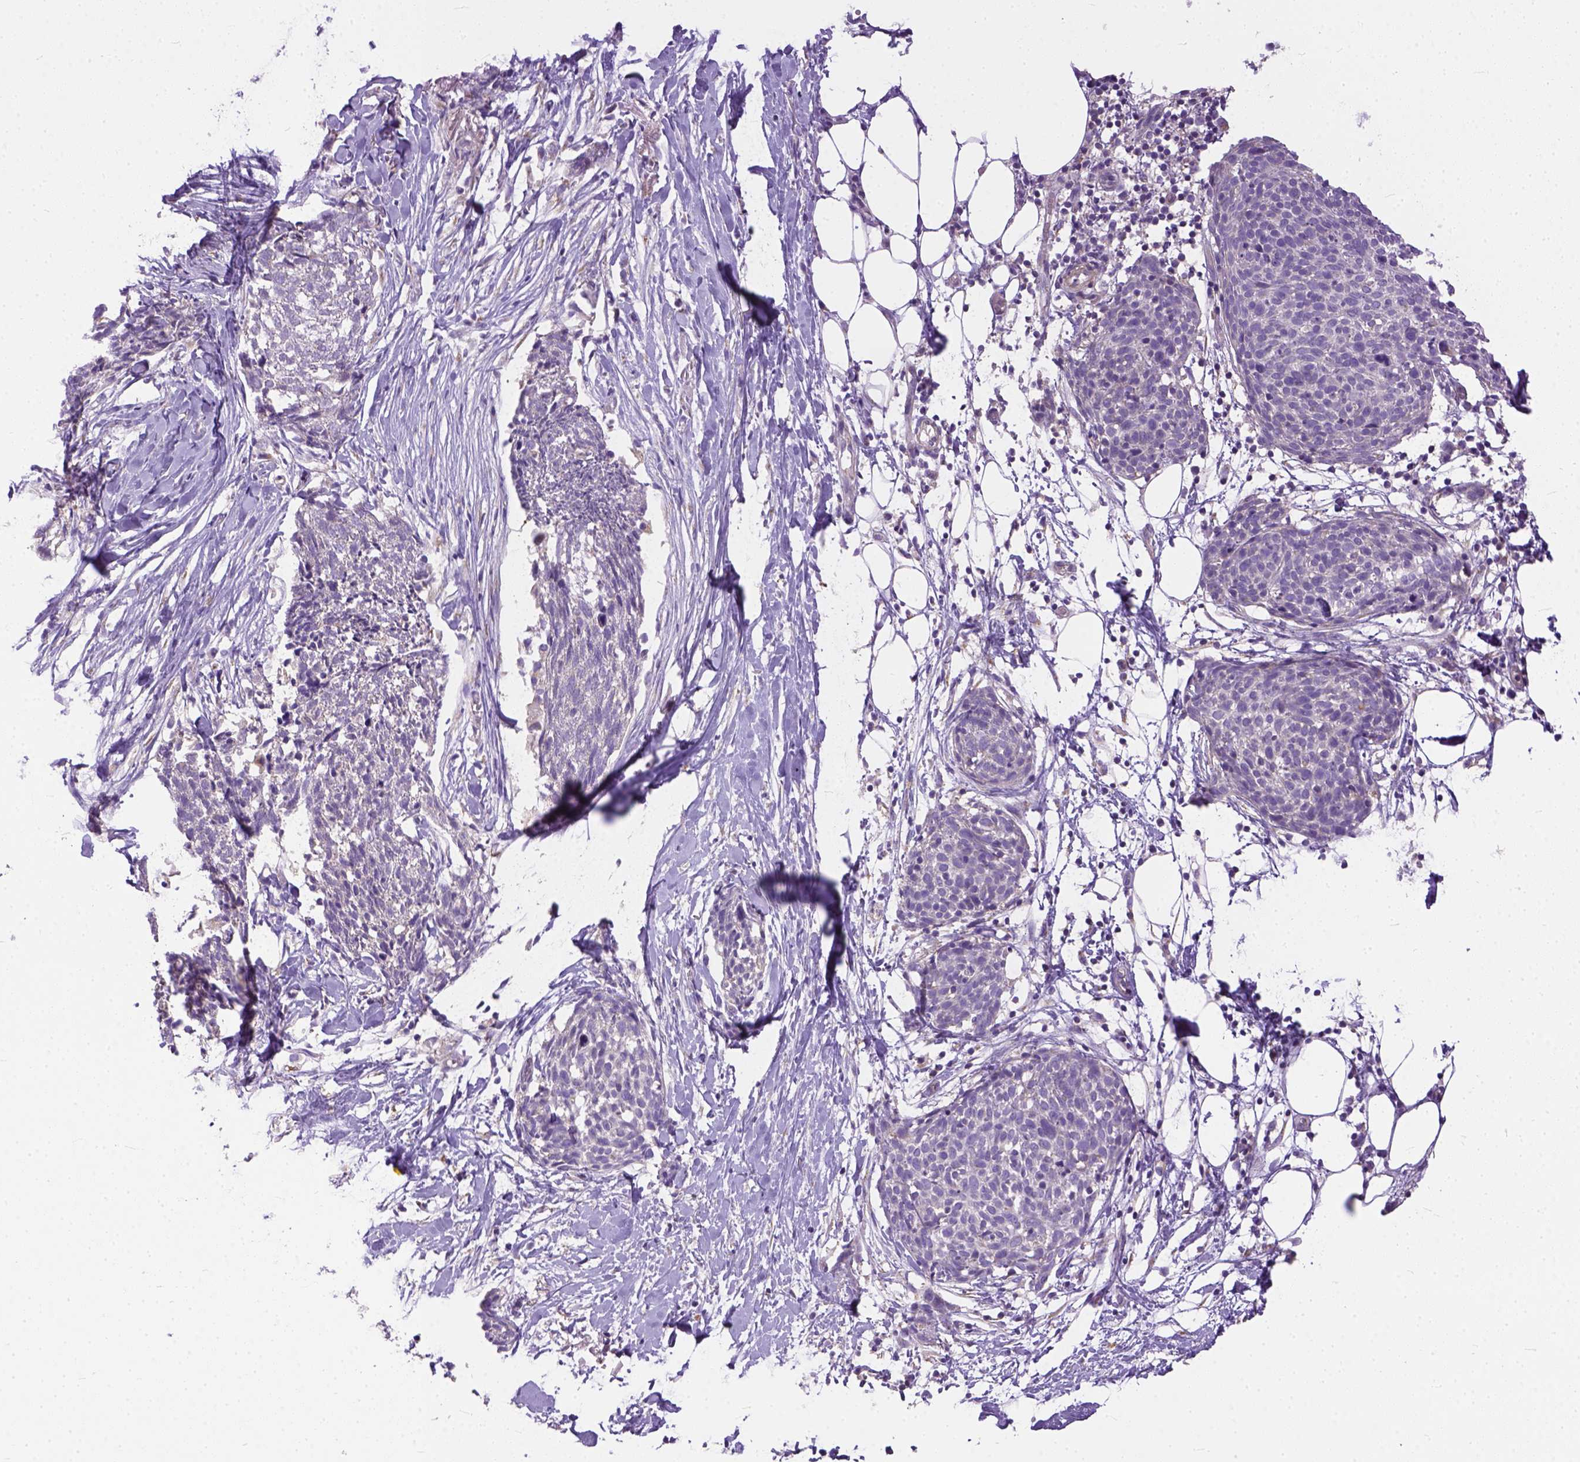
{"staining": {"intensity": "negative", "quantity": "none", "location": "none"}, "tissue": "skin cancer", "cell_type": "Tumor cells", "image_type": "cancer", "snomed": [{"axis": "morphology", "description": "Squamous cell carcinoma, NOS"}, {"axis": "topography", "description": "Skin"}, {"axis": "topography", "description": "Vulva"}], "caption": "Immunohistochemistry of human skin squamous cell carcinoma exhibits no positivity in tumor cells.", "gene": "BANF2", "patient": {"sex": "female", "age": 75}}